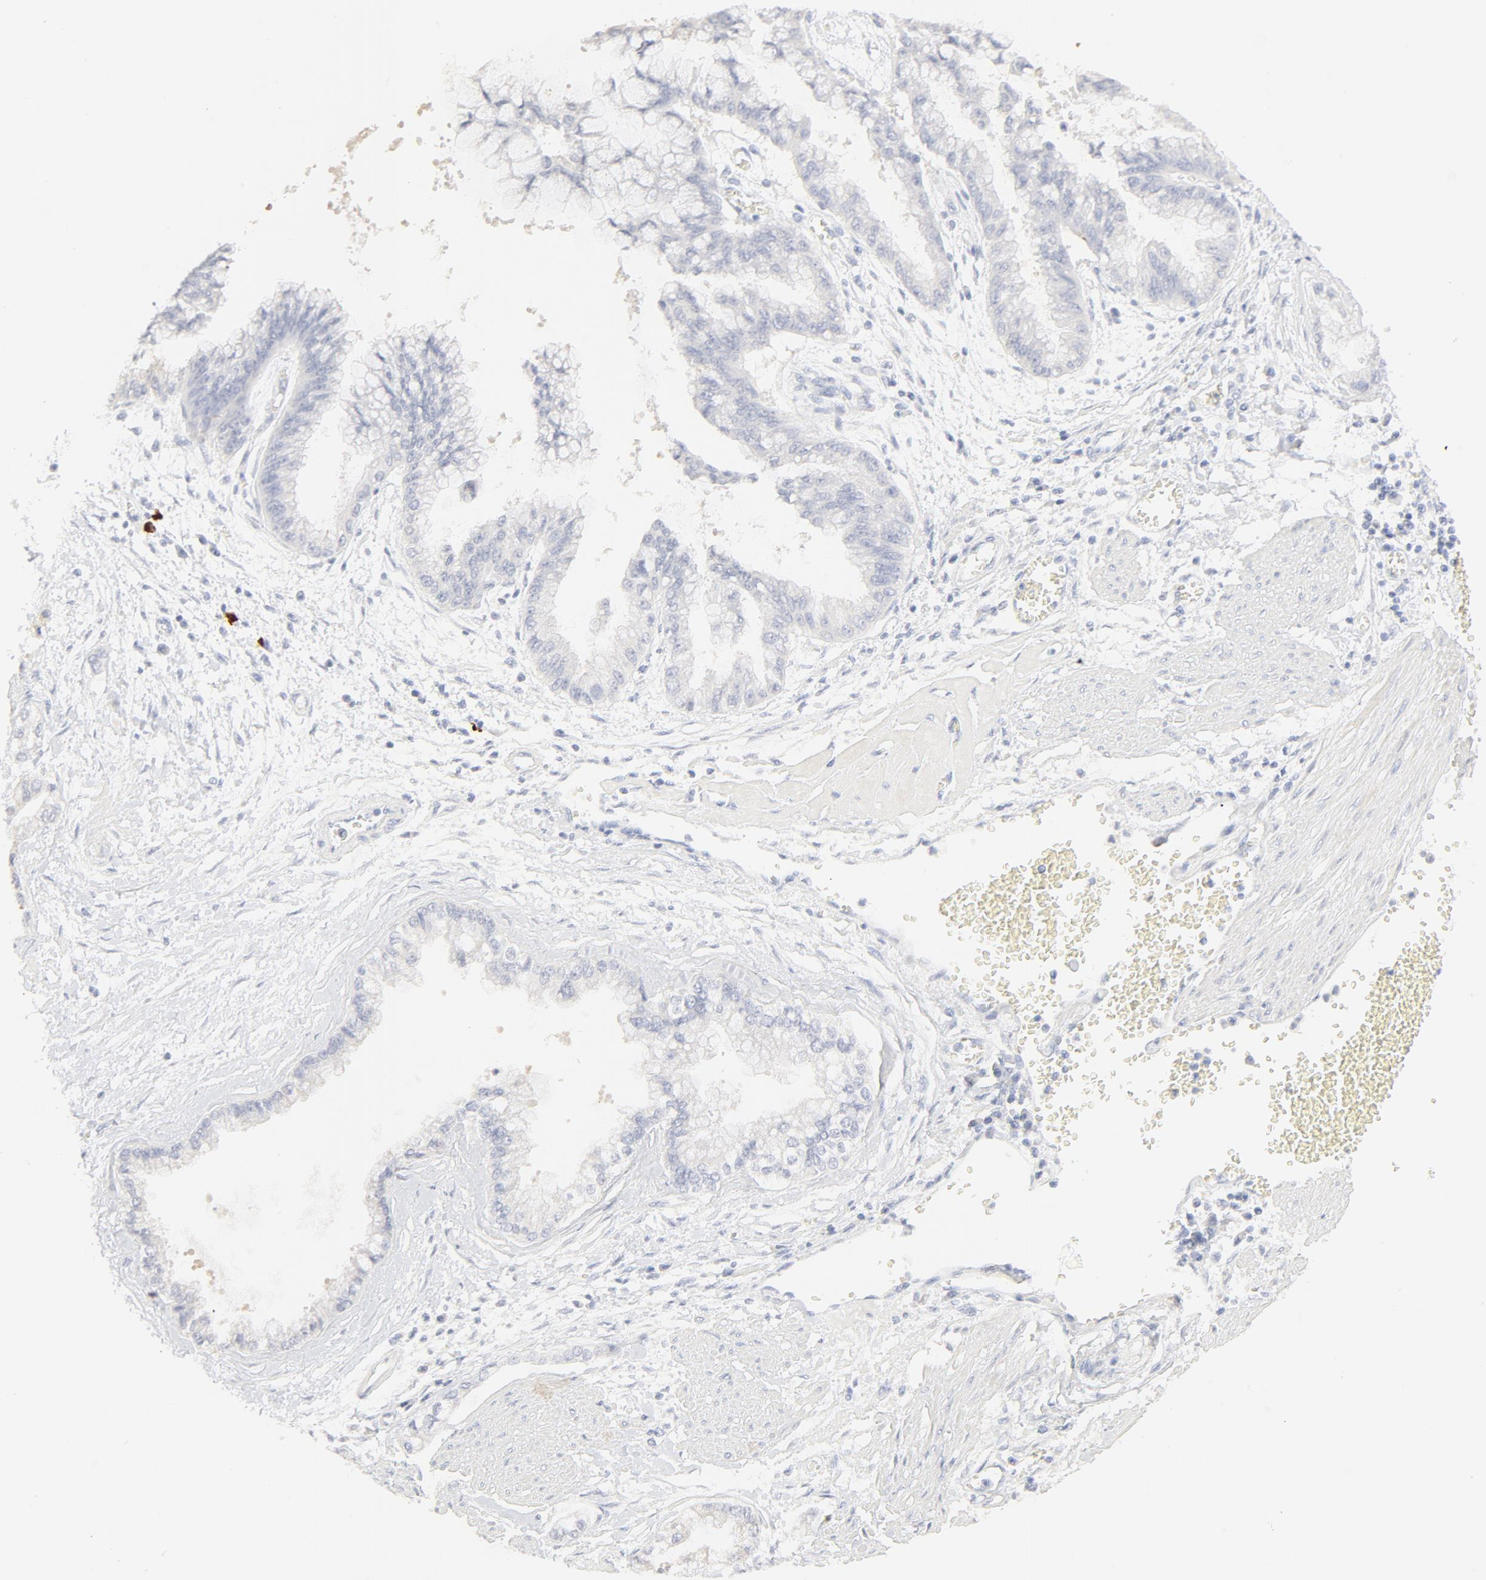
{"staining": {"intensity": "negative", "quantity": "none", "location": "none"}, "tissue": "liver cancer", "cell_type": "Tumor cells", "image_type": "cancer", "snomed": [{"axis": "morphology", "description": "Cholangiocarcinoma"}, {"axis": "topography", "description": "Liver"}], "caption": "Tumor cells show no significant staining in liver cholangiocarcinoma. (DAB (3,3'-diaminobenzidine) immunohistochemistry (IHC) with hematoxylin counter stain).", "gene": "FCGBP", "patient": {"sex": "female", "age": 79}}